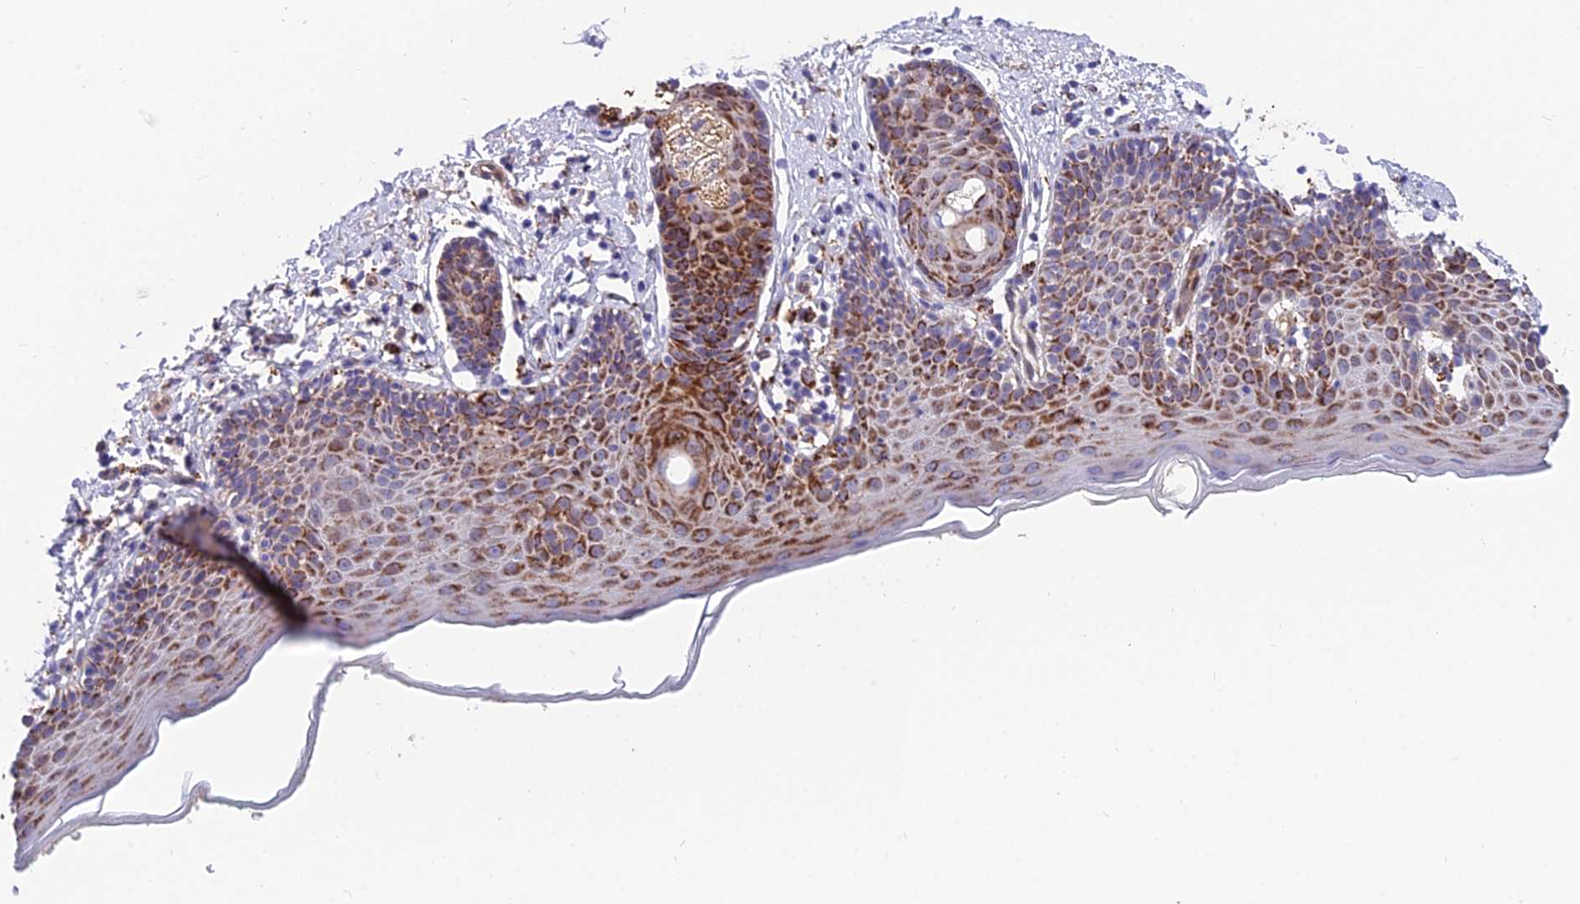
{"staining": {"intensity": "strong", "quantity": "25%-75%", "location": "cytoplasmic/membranous"}, "tissue": "skin", "cell_type": "Epidermal cells", "image_type": "normal", "snomed": [{"axis": "morphology", "description": "Normal tissue, NOS"}, {"axis": "topography", "description": "Vulva"}], "caption": "Immunohistochemistry (IHC) (DAB) staining of benign human skin reveals strong cytoplasmic/membranous protein staining in about 25%-75% of epidermal cells.", "gene": "TIGD6", "patient": {"sex": "female", "age": 66}}